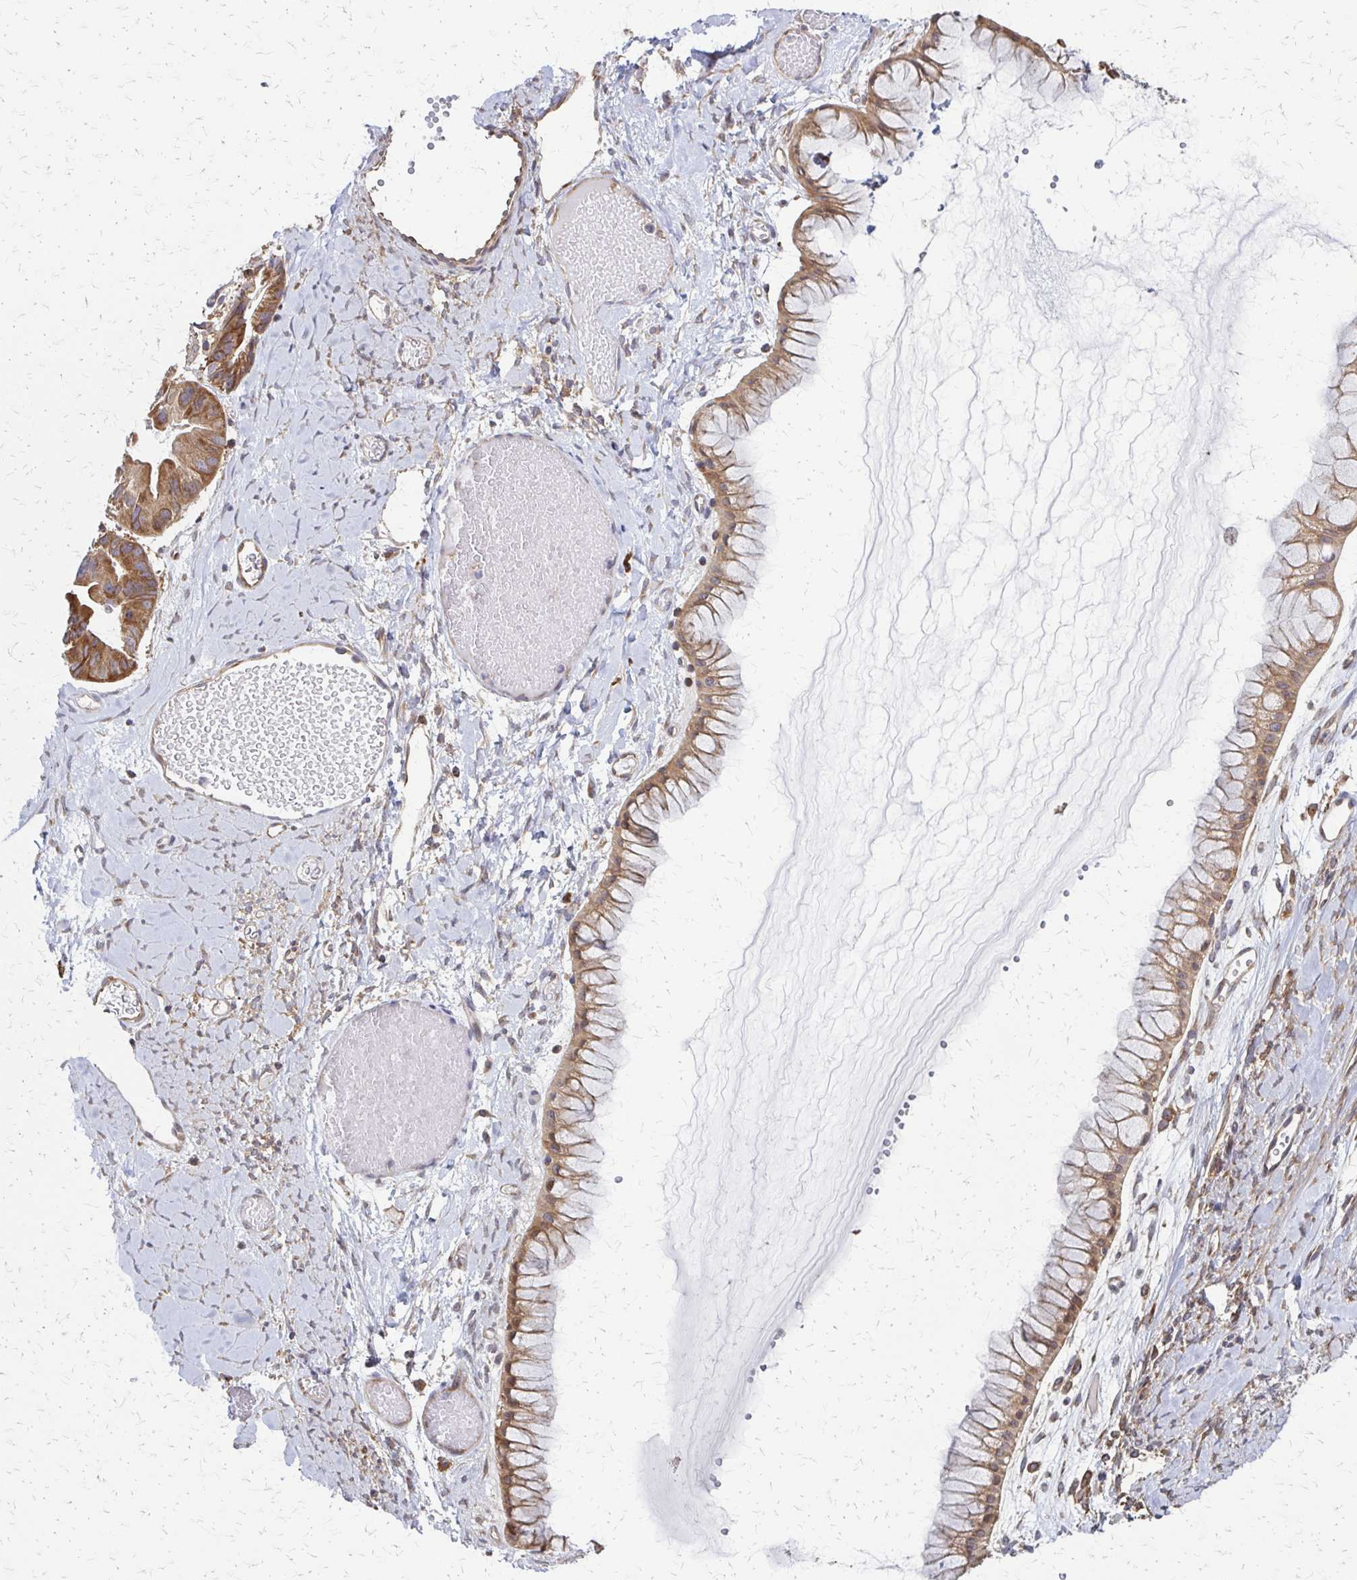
{"staining": {"intensity": "moderate", "quantity": ">75%", "location": "cytoplasmic/membranous"}, "tissue": "ovarian cancer", "cell_type": "Tumor cells", "image_type": "cancer", "snomed": [{"axis": "morphology", "description": "Cystadenocarcinoma, mucinous, NOS"}, {"axis": "topography", "description": "Ovary"}], "caption": "A high-resolution micrograph shows immunohistochemistry (IHC) staining of mucinous cystadenocarcinoma (ovarian), which reveals moderate cytoplasmic/membranous expression in about >75% of tumor cells.", "gene": "EEF2", "patient": {"sex": "female", "age": 61}}